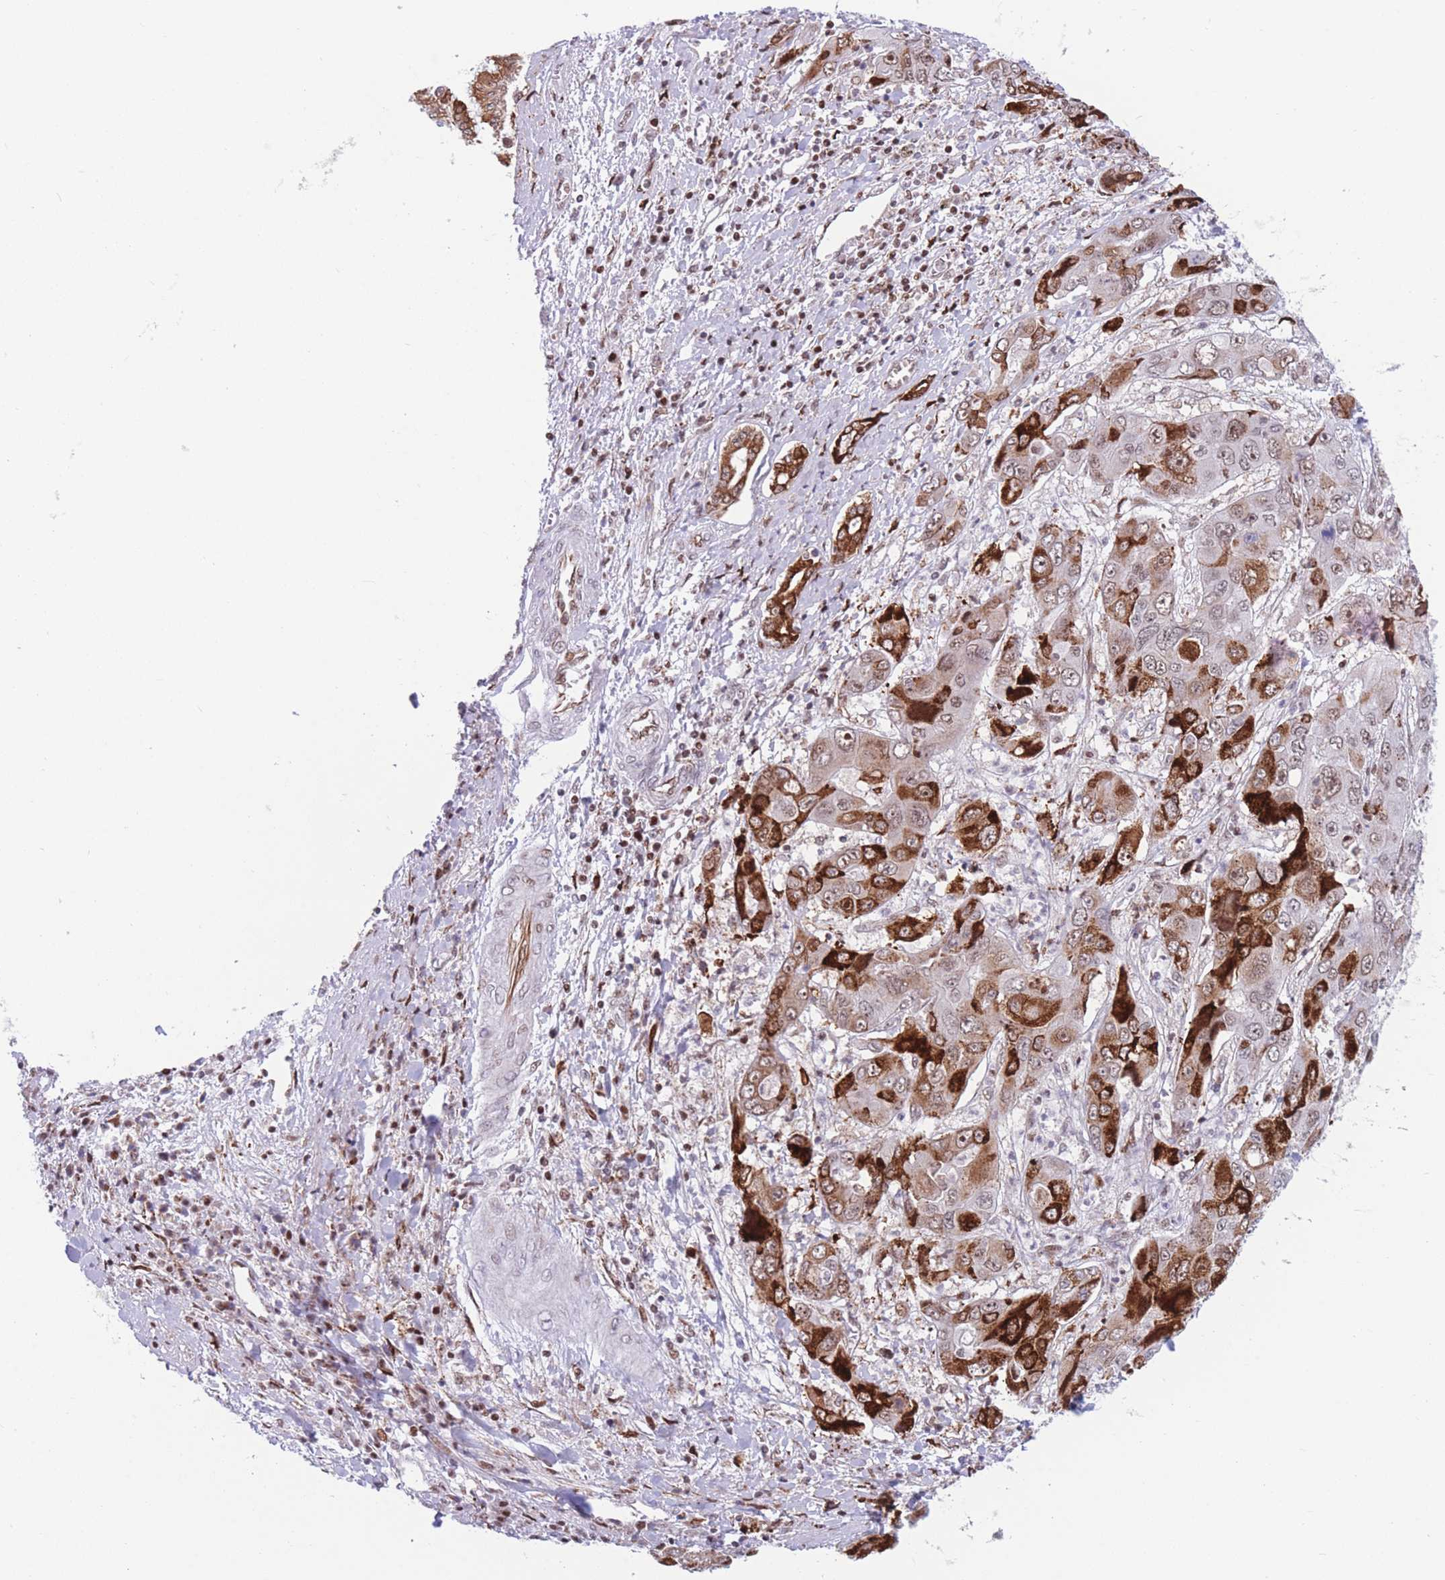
{"staining": {"intensity": "strong", "quantity": "25%-75%", "location": "cytoplasmic/membranous,nuclear"}, "tissue": "liver cancer", "cell_type": "Tumor cells", "image_type": "cancer", "snomed": [{"axis": "morphology", "description": "Cholangiocarcinoma"}, {"axis": "topography", "description": "Liver"}], "caption": "IHC image of human cholangiocarcinoma (liver) stained for a protein (brown), which shows high levels of strong cytoplasmic/membranous and nuclear positivity in approximately 25%-75% of tumor cells.", "gene": "DNAJC3", "patient": {"sex": "male", "age": 67}}